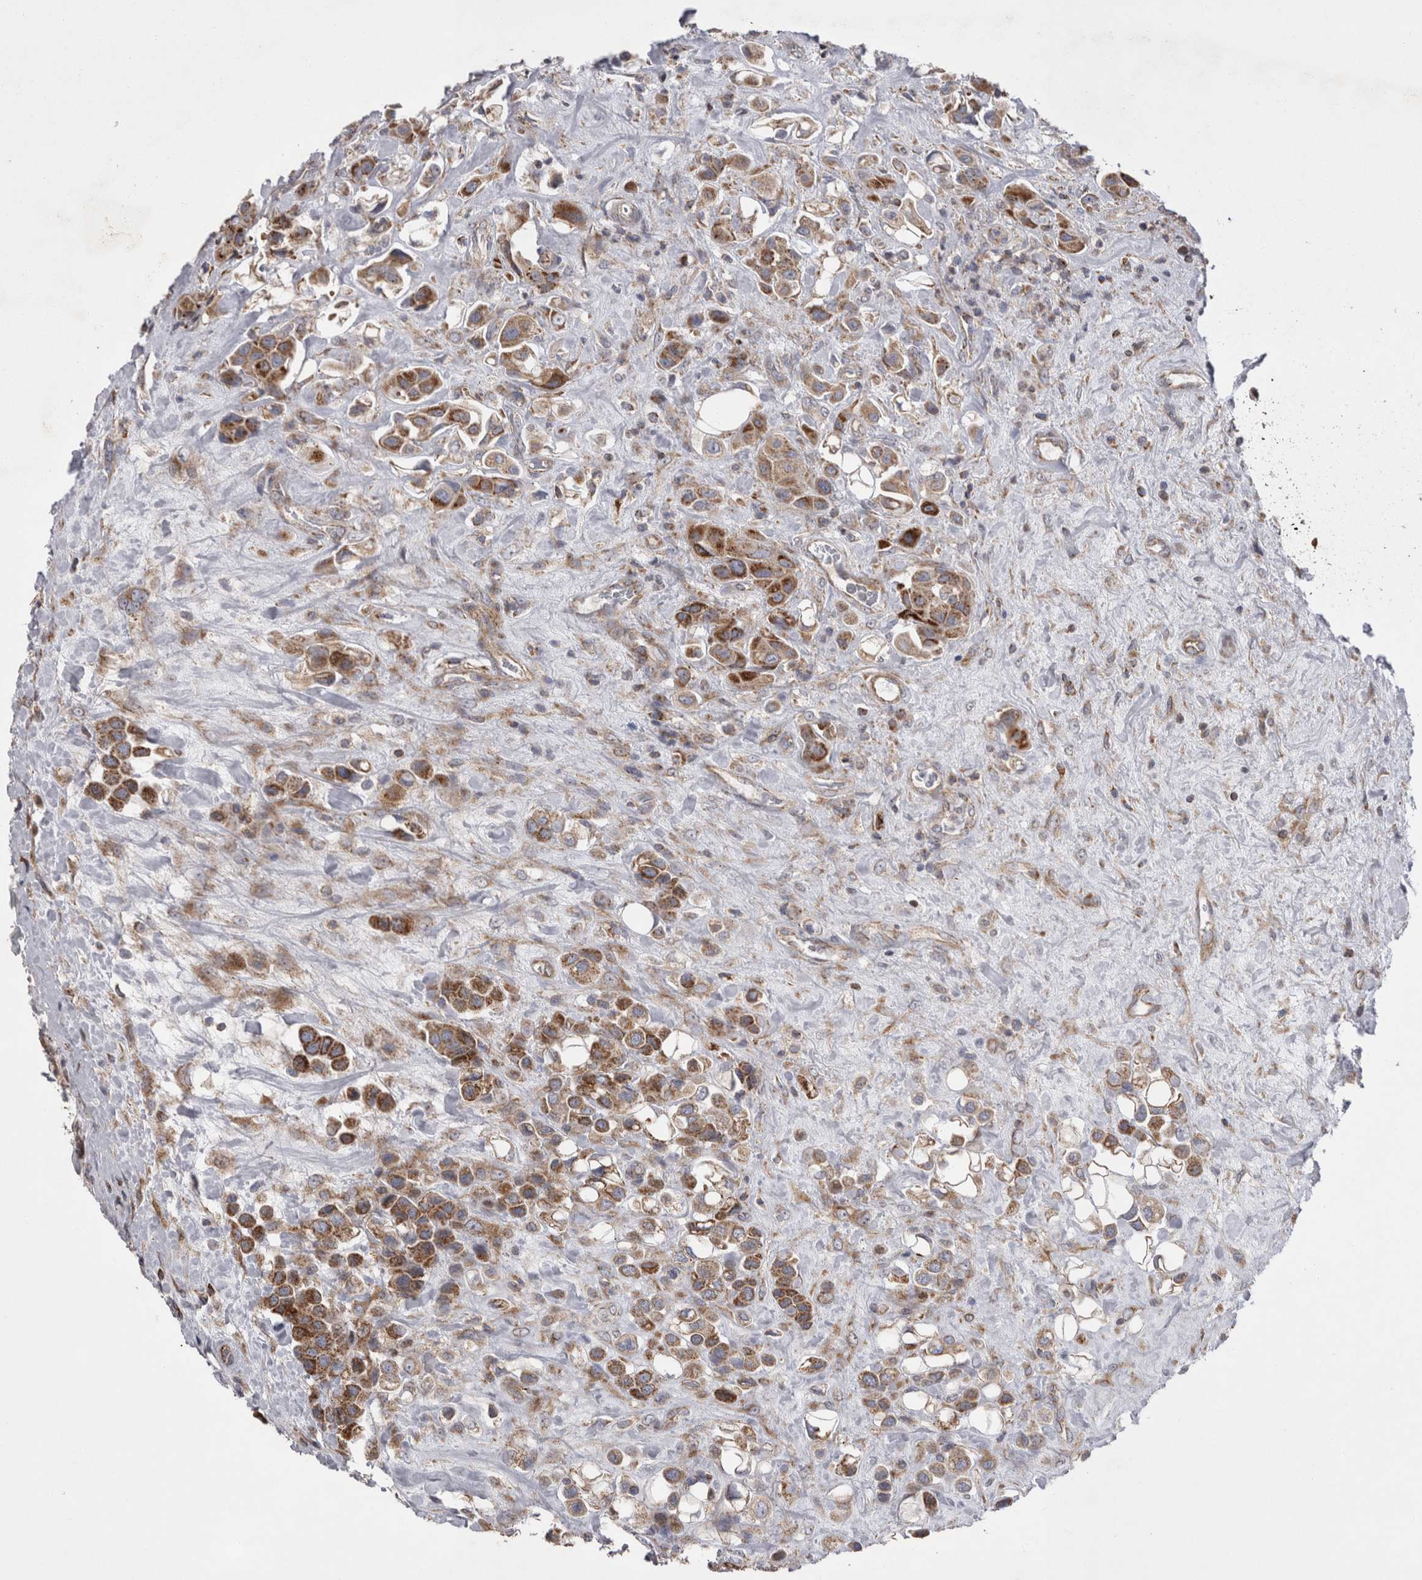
{"staining": {"intensity": "strong", "quantity": ">75%", "location": "cytoplasmic/membranous"}, "tissue": "urothelial cancer", "cell_type": "Tumor cells", "image_type": "cancer", "snomed": [{"axis": "morphology", "description": "Urothelial carcinoma, High grade"}, {"axis": "topography", "description": "Urinary bladder"}], "caption": "Immunohistochemical staining of human urothelial carcinoma (high-grade) displays strong cytoplasmic/membranous protein positivity in approximately >75% of tumor cells. The protein of interest is stained brown, and the nuclei are stained in blue (DAB (3,3'-diaminobenzidine) IHC with brightfield microscopy, high magnification).", "gene": "TSPOAP1", "patient": {"sex": "male", "age": 50}}